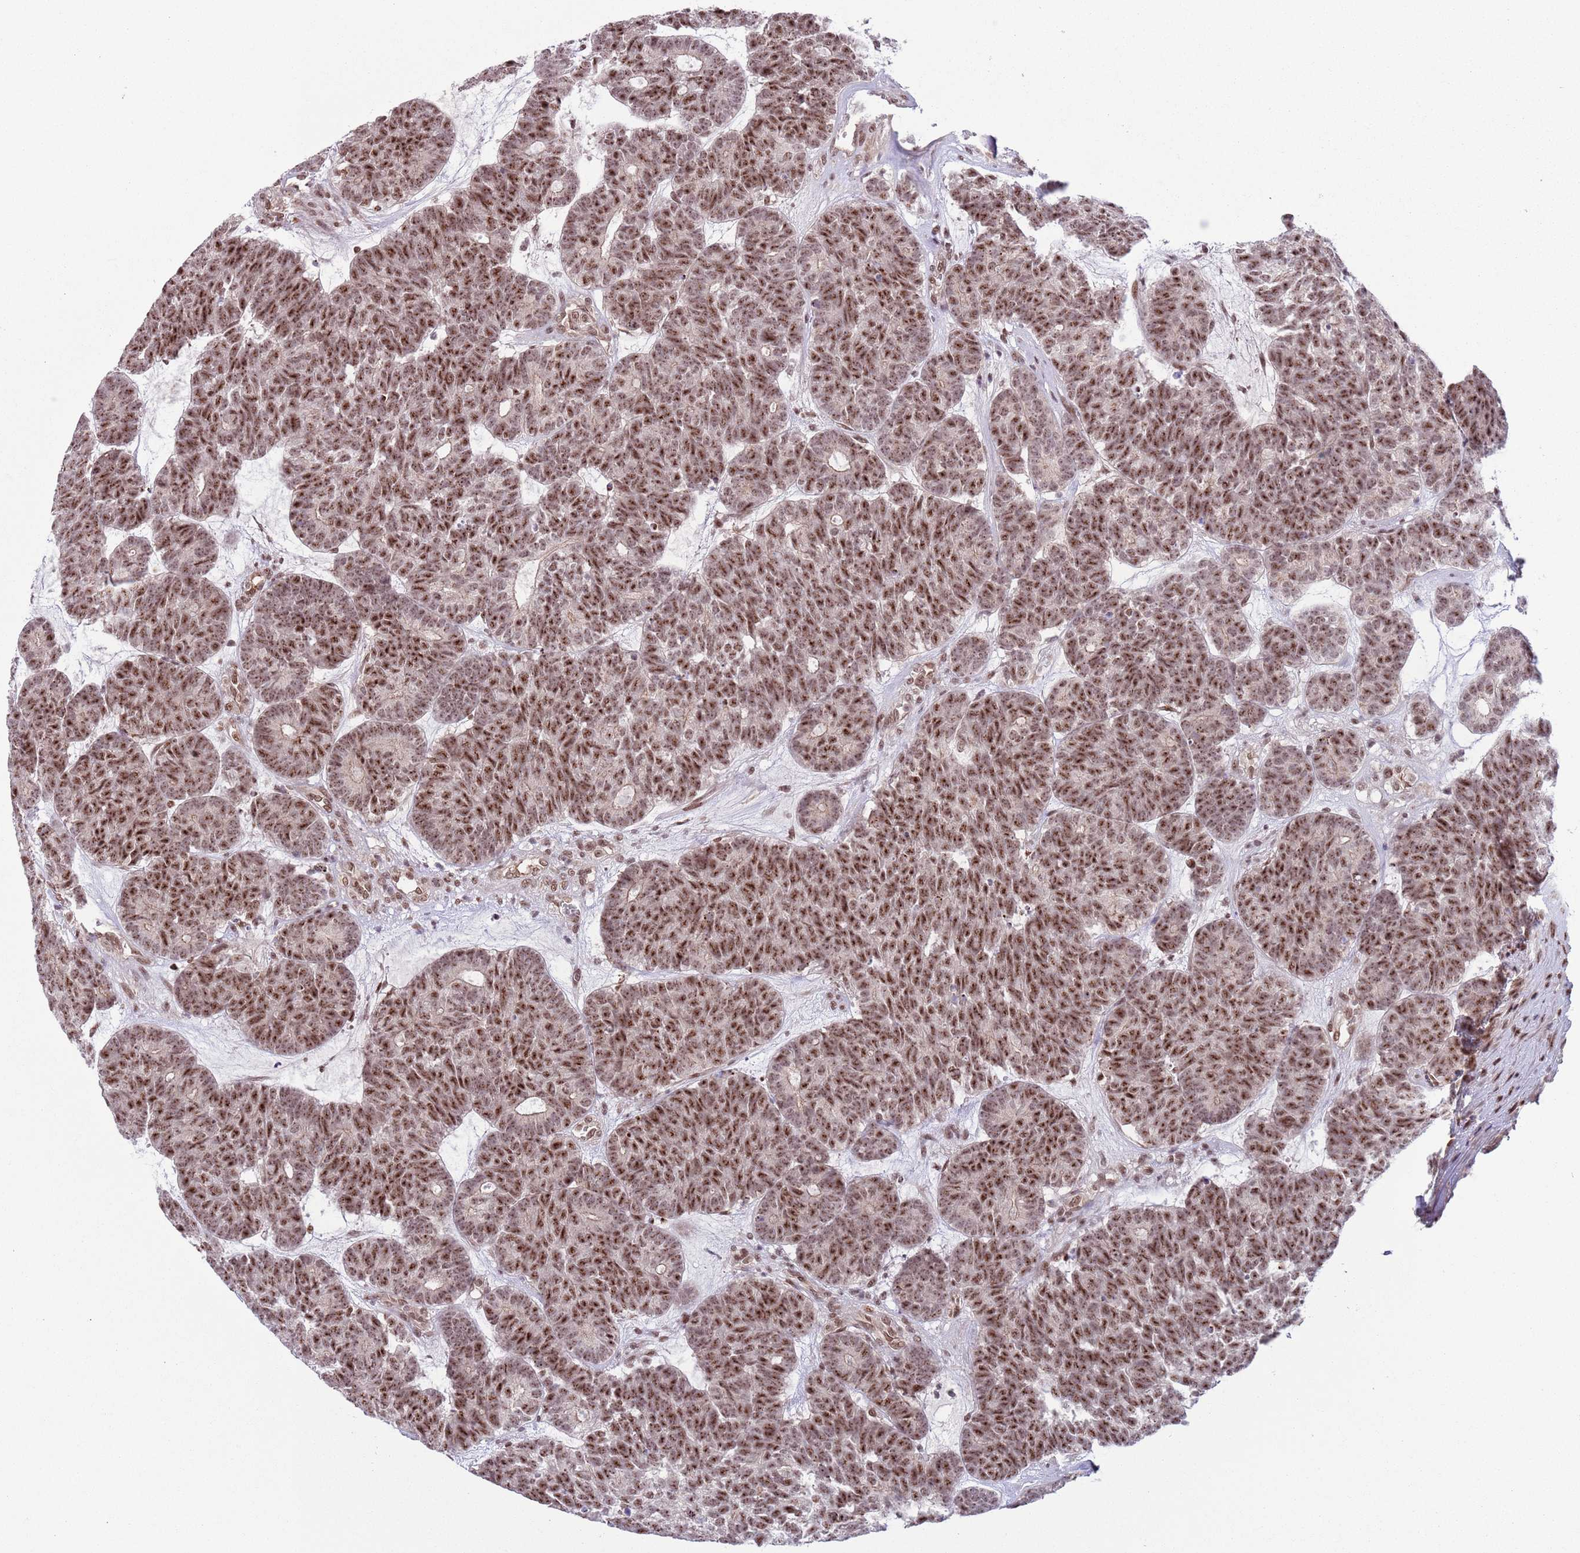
{"staining": {"intensity": "moderate", "quantity": ">75%", "location": "nuclear"}, "tissue": "head and neck cancer", "cell_type": "Tumor cells", "image_type": "cancer", "snomed": [{"axis": "morphology", "description": "Adenocarcinoma, NOS"}, {"axis": "topography", "description": "Head-Neck"}], "caption": "Protein expression analysis of adenocarcinoma (head and neck) exhibits moderate nuclear staining in about >75% of tumor cells.", "gene": "SIPA1L3", "patient": {"sex": "female", "age": 81}}